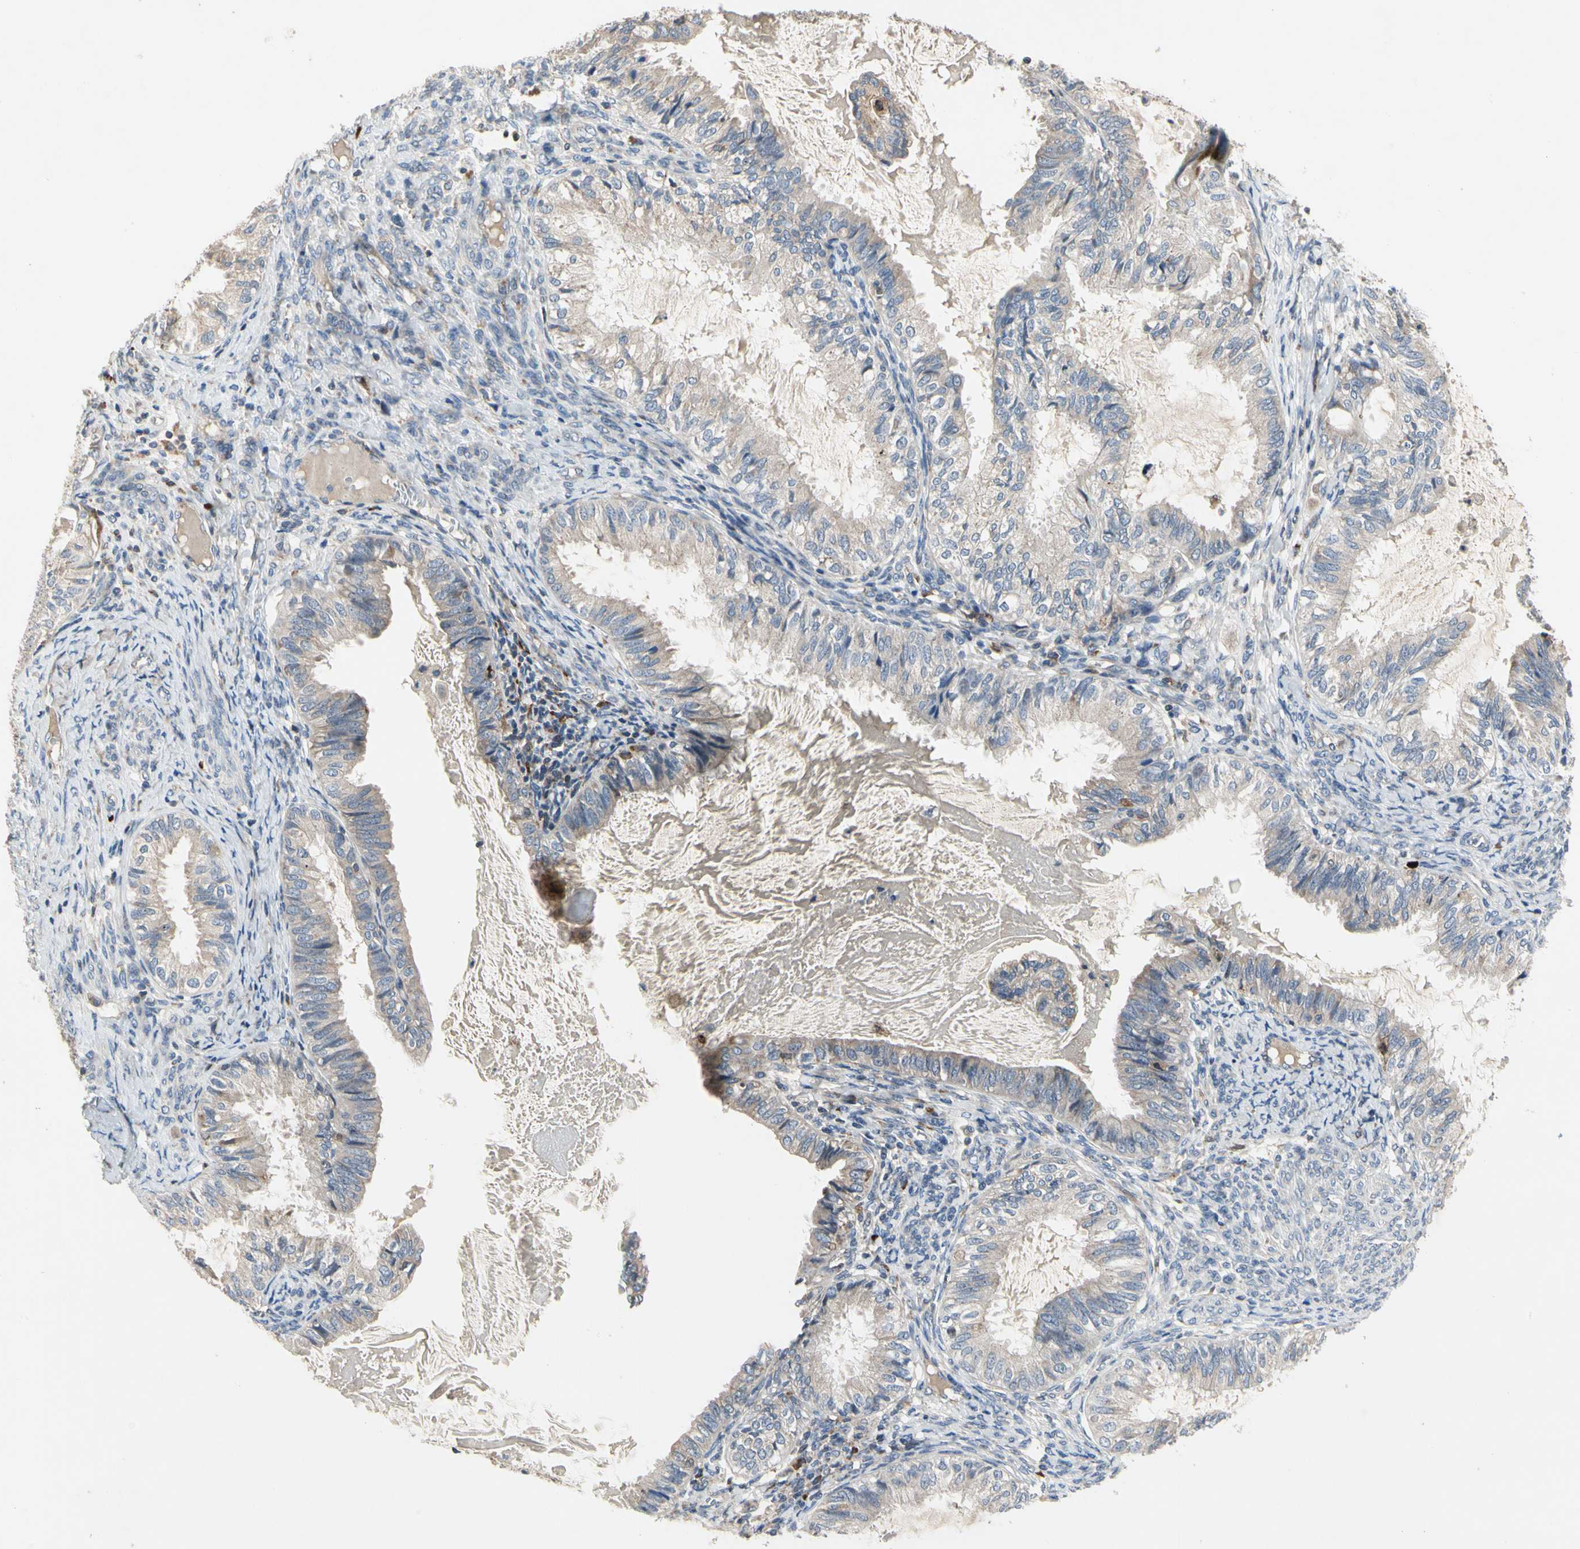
{"staining": {"intensity": "weak", "quantity": ">75%", "location": "cytoplasmic/membranous"}, "tissue": "cervical cancer", "cell_type": "Tumor cells", "image_type": "cancer", "snomed": [{"axis": "morphology", "description": "Normal tissue, NOS"}, {"axis": "morphology", "description": "Adenocarcinoma, NOS"}, {"axis": "topography", "description": "Cervix"}, {"axis": "topography", "description": "Endometrium"}], "caption": "A low amount of weak cytoplasmic/membranous positivity is appreciated in about >75% of tumor cells in adenocarcinoma (cervical) tissue.", "gene": "MMEL1", "patient": {"sex": "female", "age": 86}}